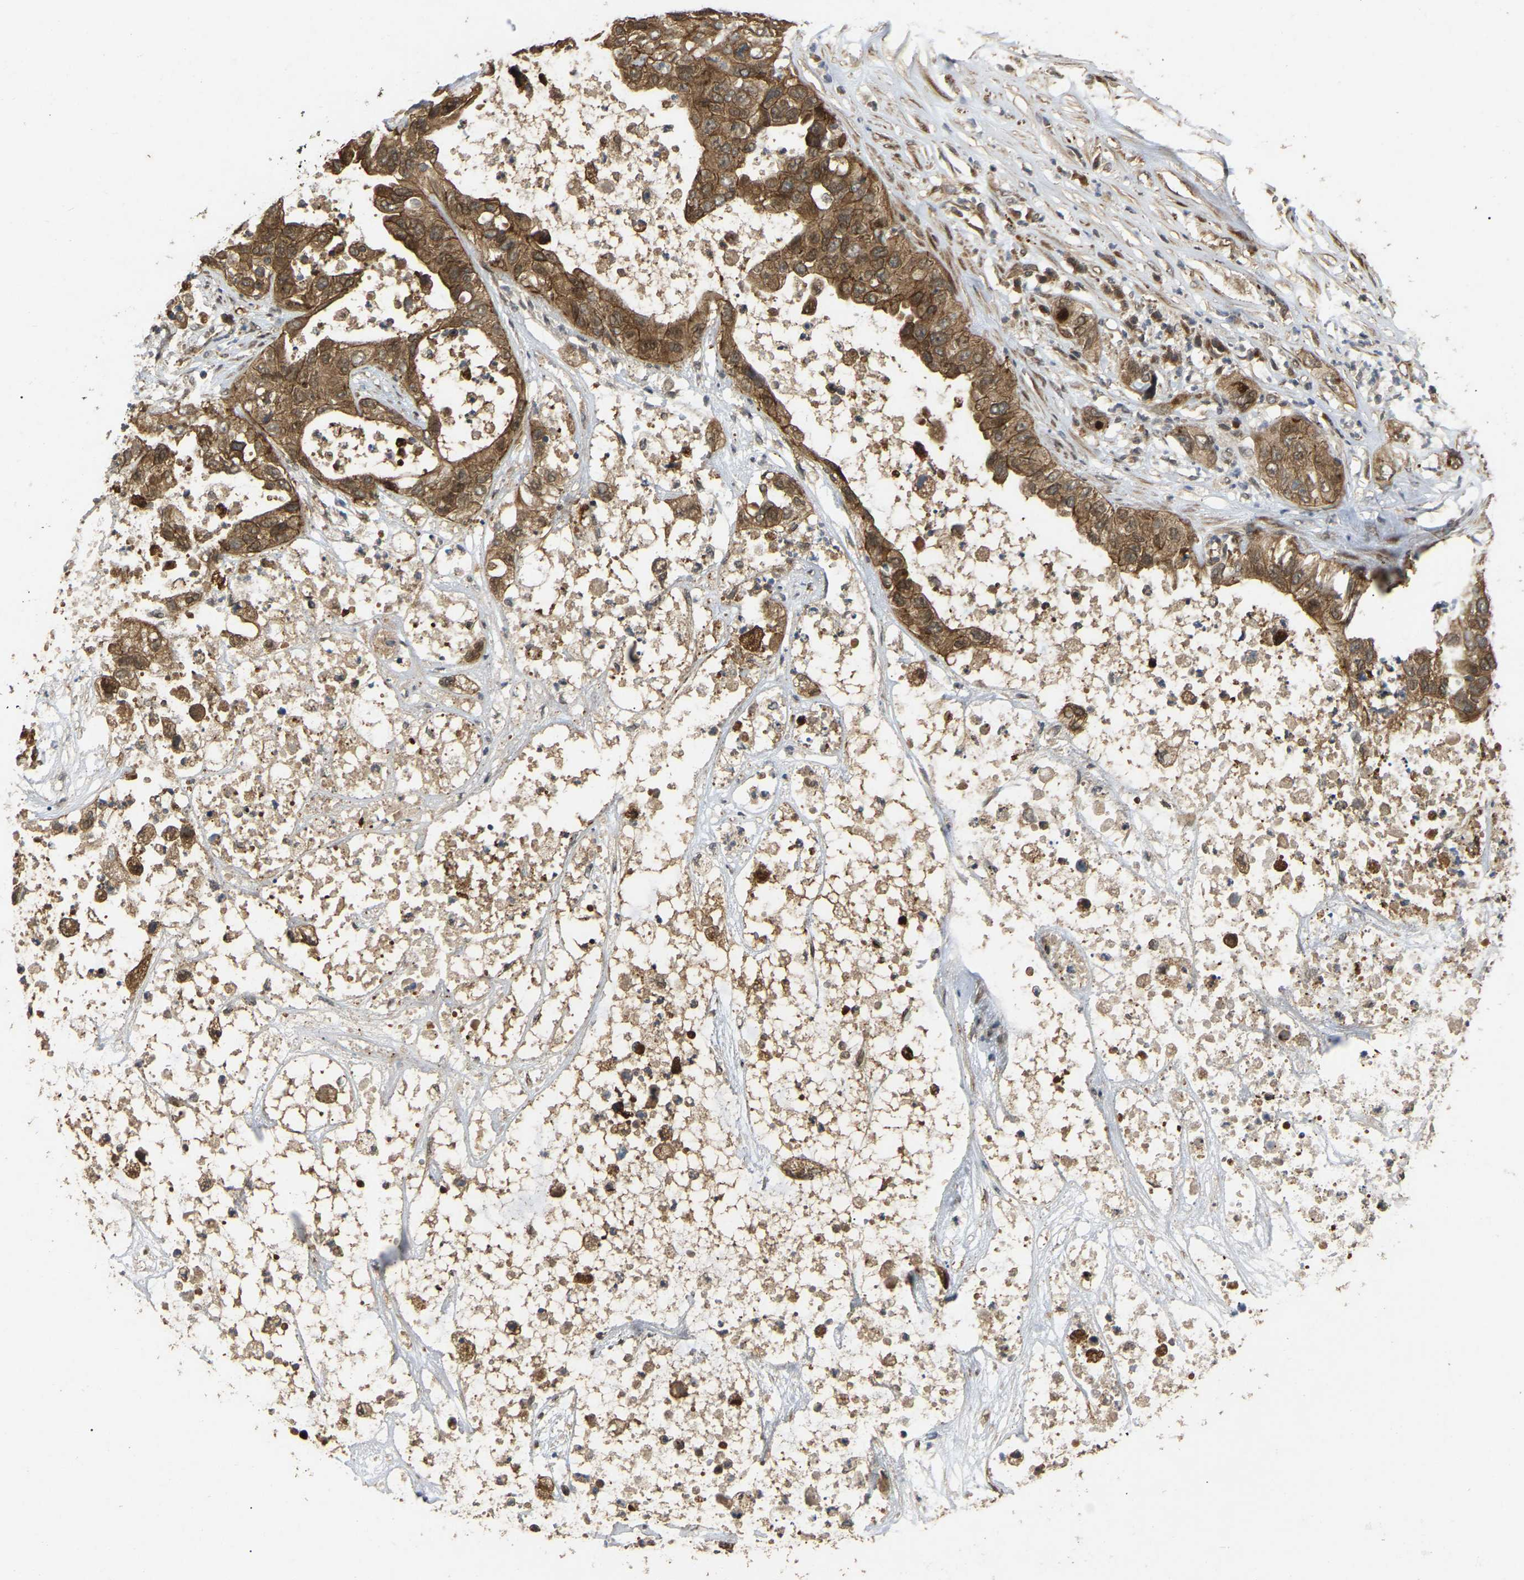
{"staining": {"intensity": "moderate", "quantity": ">75%", "location": "cytoplasmic/membranous,nuclear"}, "tissue": "pancreatic cancer", "cell_type": "Tumor cells", "image_type": "cancer", "snomed": [{"axis": "morphology", "description": "Adenocarcinoma, NOS"}, {"axis": "topography", "description": "Pancreas"}], "caption": "Immunohistochemical staining of human adenocarcinoma (pancreatic) demonstrates moderate cytoplasmic/membranous and nuclear protein expression in approximately >75% of tumor cells.", "gene": "KIAA1549", "patient": {"sex": "female", "age": 78}}